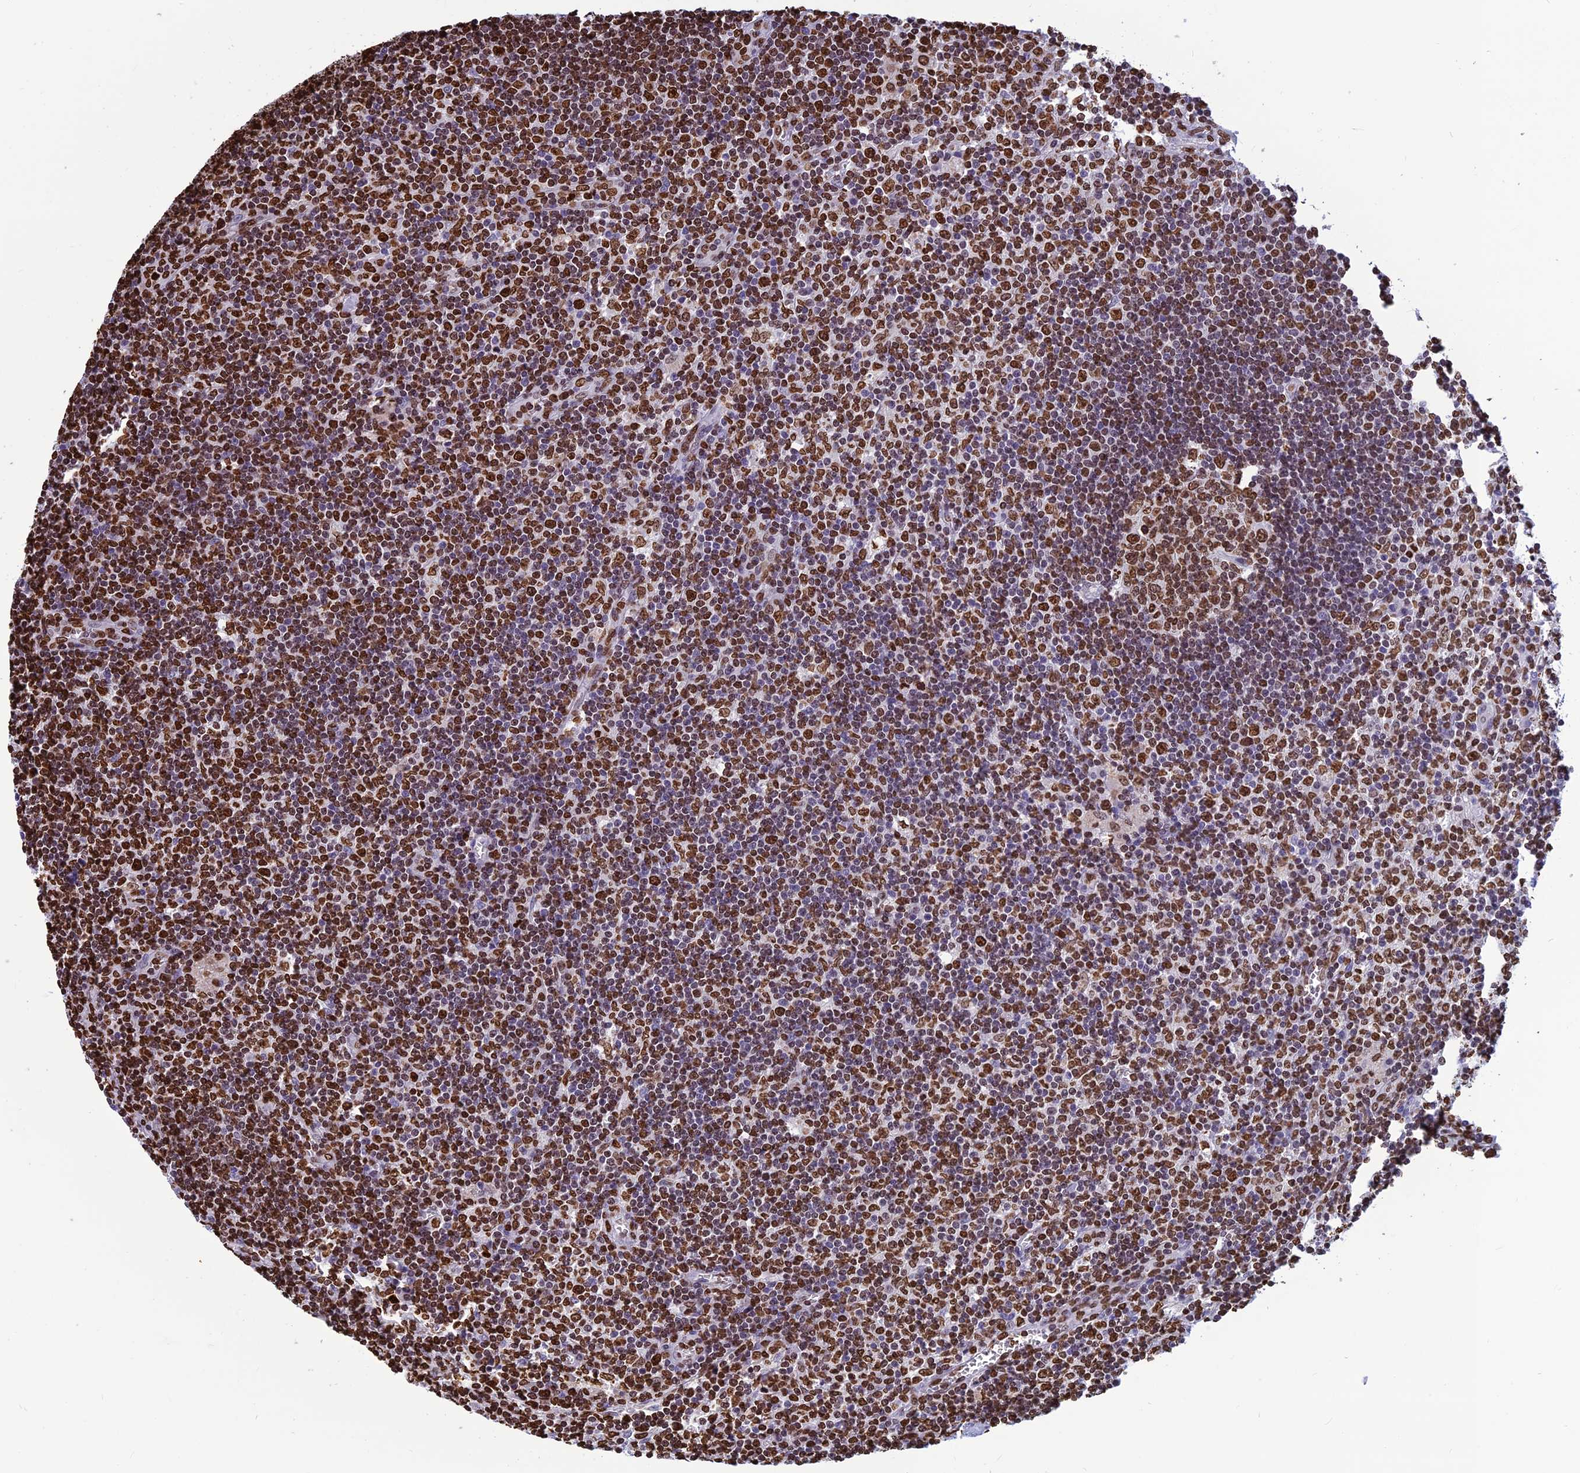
{"staining": {"intensity": "strong", "quantity": ">75%", "location": "nuclear"}, "tissue": "lymph node", "cell_type": "Germinal center cells", "image_type": "normal", "snomed": [{"axis": "morphology", "description": "Normal tissue, NOS"}, {"axis": "topography", "description": "Lymph node"}], "caption": "Immunohistochemical staining of normal lymph node exhibits >75% levels of strong nuclear protein staining in approximately >75% of germinal center cells. (IHC, brightfield microscopy, high magnification).", "gene": "AKAP17A", "patient": {"sex": "male", "age": 58}}